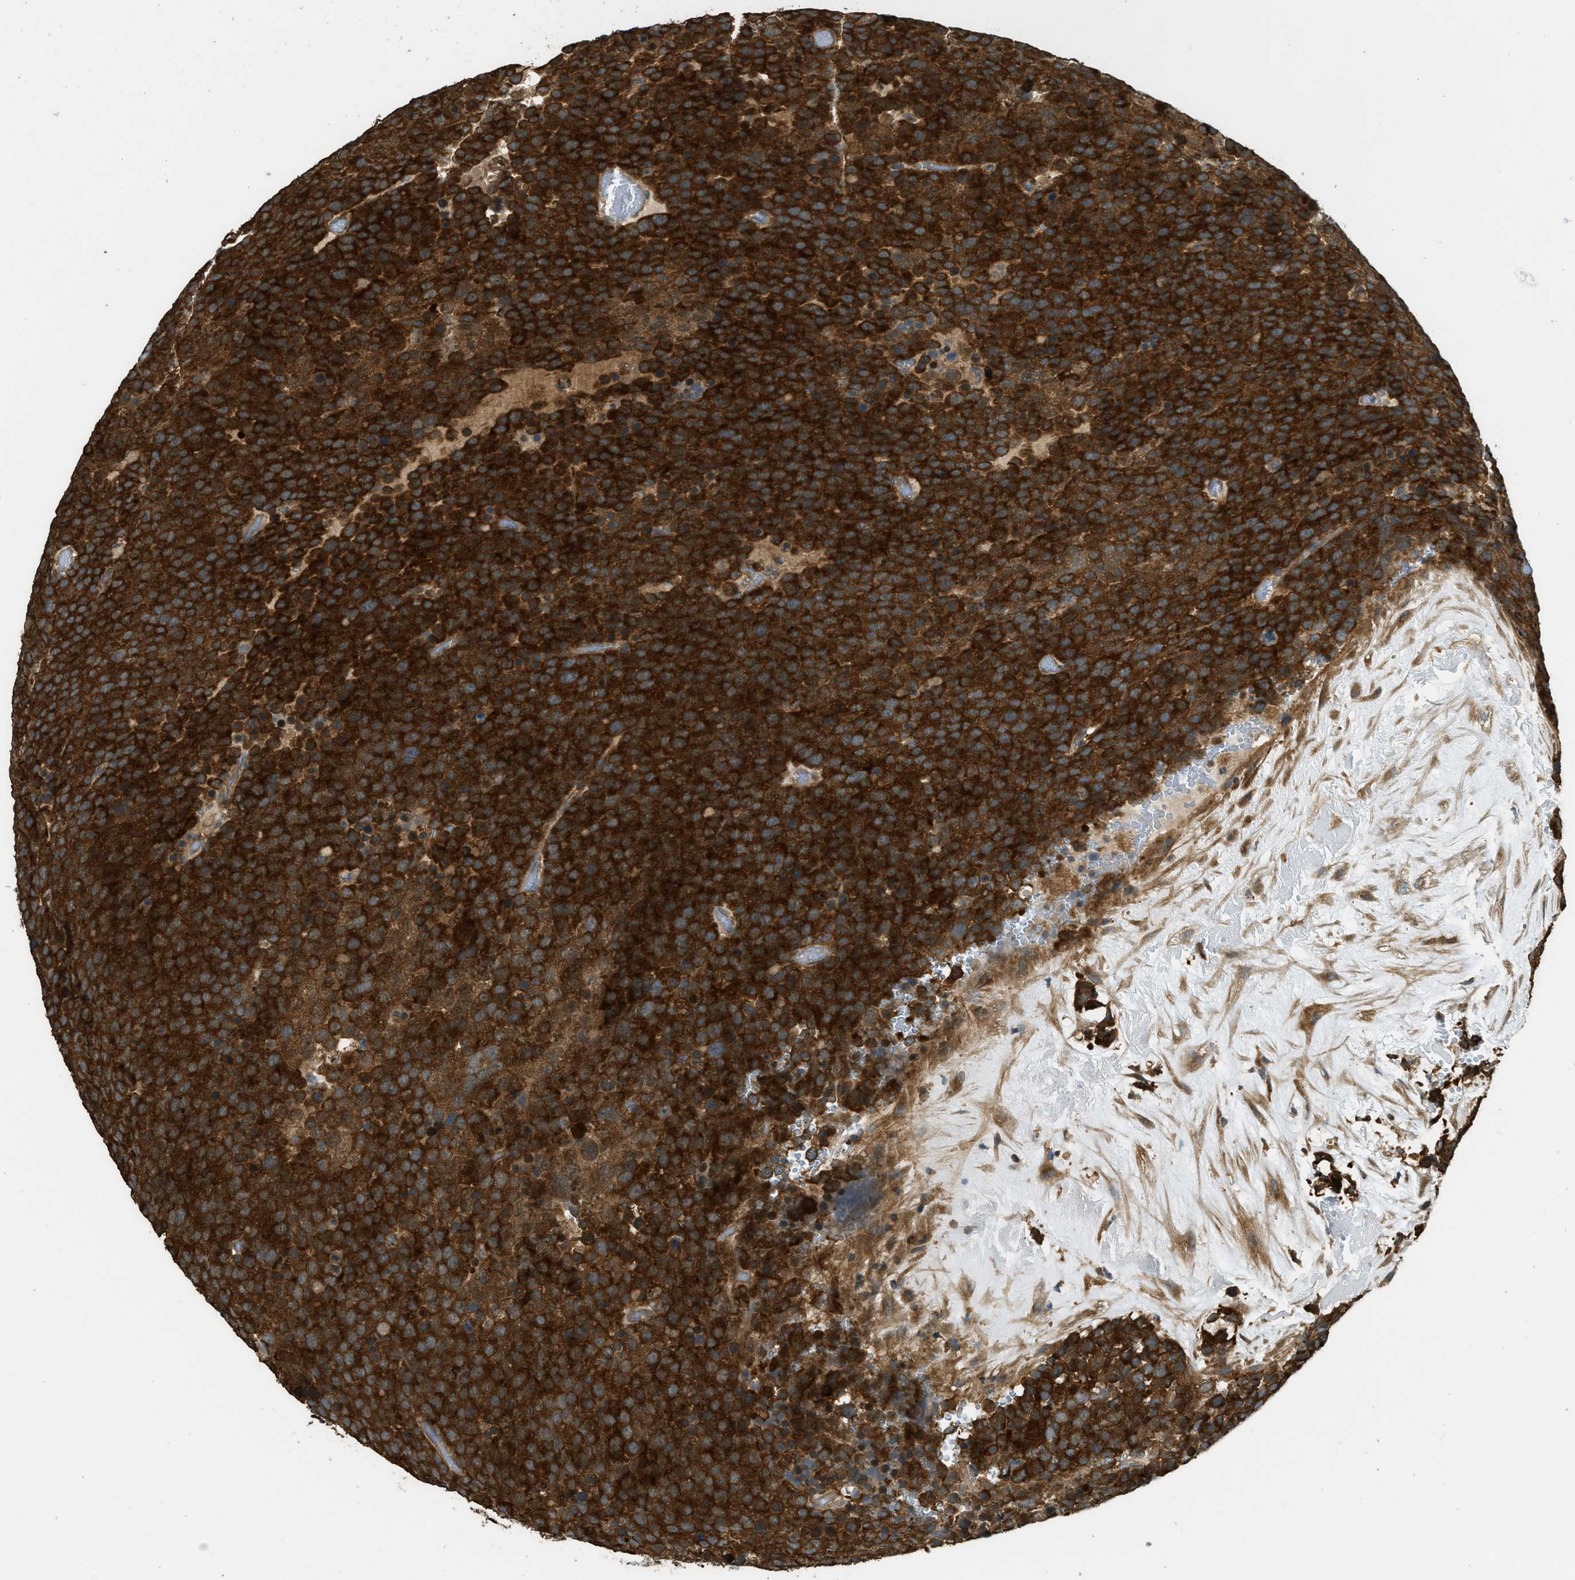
{"staining": {"intensity": "strong", "quantity": ">75%", "location": "cytoplasmic/membranous"}, "tissue": "testis cancer", "cell_type": "Tumor cells", "image_type": "cancer", "snomed": [{"axis": "morphology", "description": "Seminoma, NOS"}, {"axis": "topography", "description": "Testis"}], "caption": "Immunohistochemical staining of human seminoma (testis) displays strong cytoplasmic/membranous protein positivity in approximately >75% of tumor cells.", "gene": "MARS1", "patient": {"sex": "male", "age": 71}}